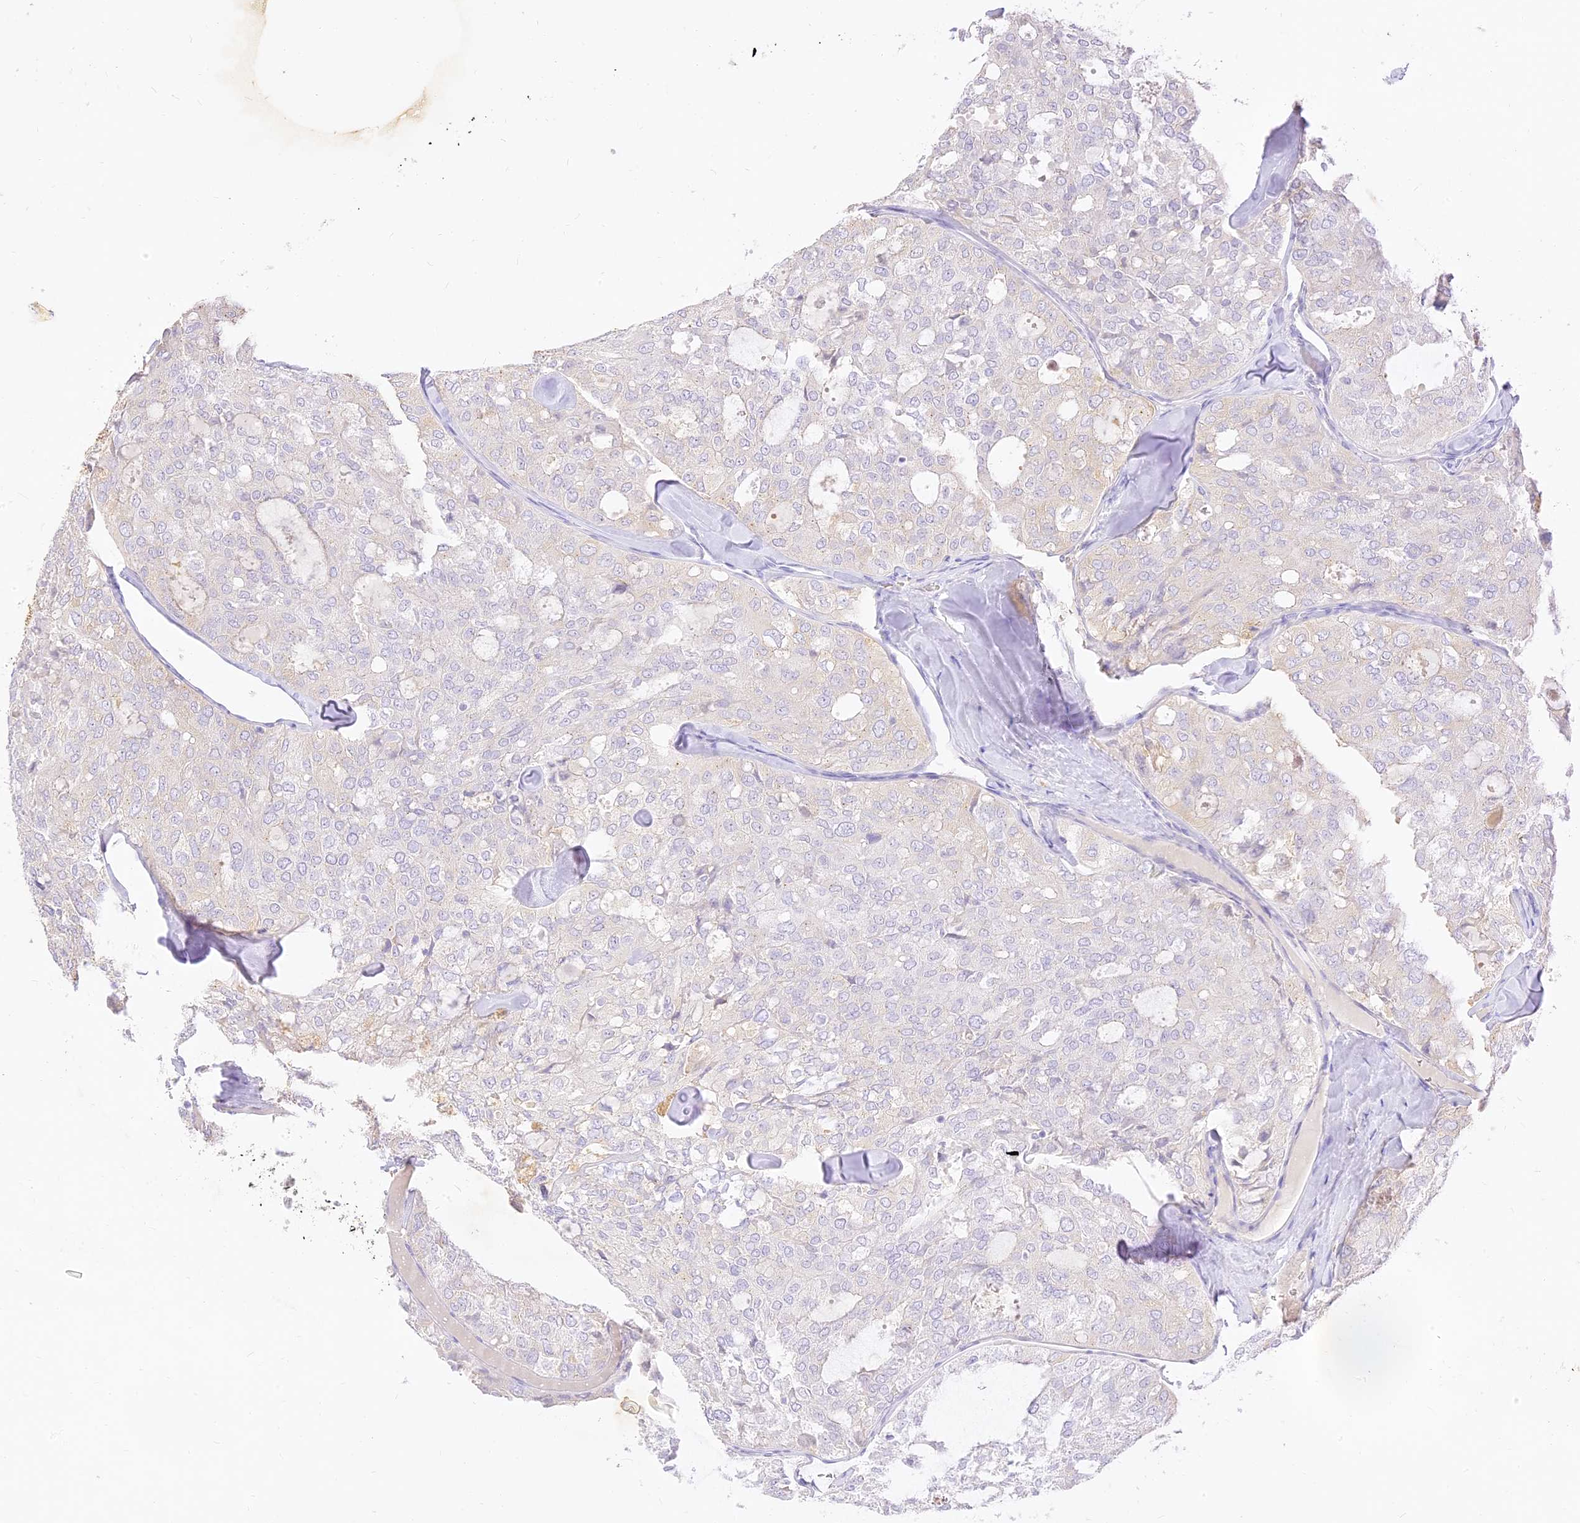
{"staining": {"intensity": "negative", "quantity": "none", "location": "none"}, "tissue": "thyroid cancer", "cell_type": "Tumor cells", "image_type": "cancer", "snomed": [{"axis": "morphology", "description": "Follicular adenoma carcinoma, NOS"}, {"axis": "topography", "description": "Thyroid gland"}], "caption": "High power microscopy photomicrograph of an immunohistochemistry (IHC) photomicrograph of thyroid cancer (follicular adenoma carcinoma), revealing no significant staining in tumor cells.", "gene": "SEC13", "patient": {"sex": "male", "age": 75}}